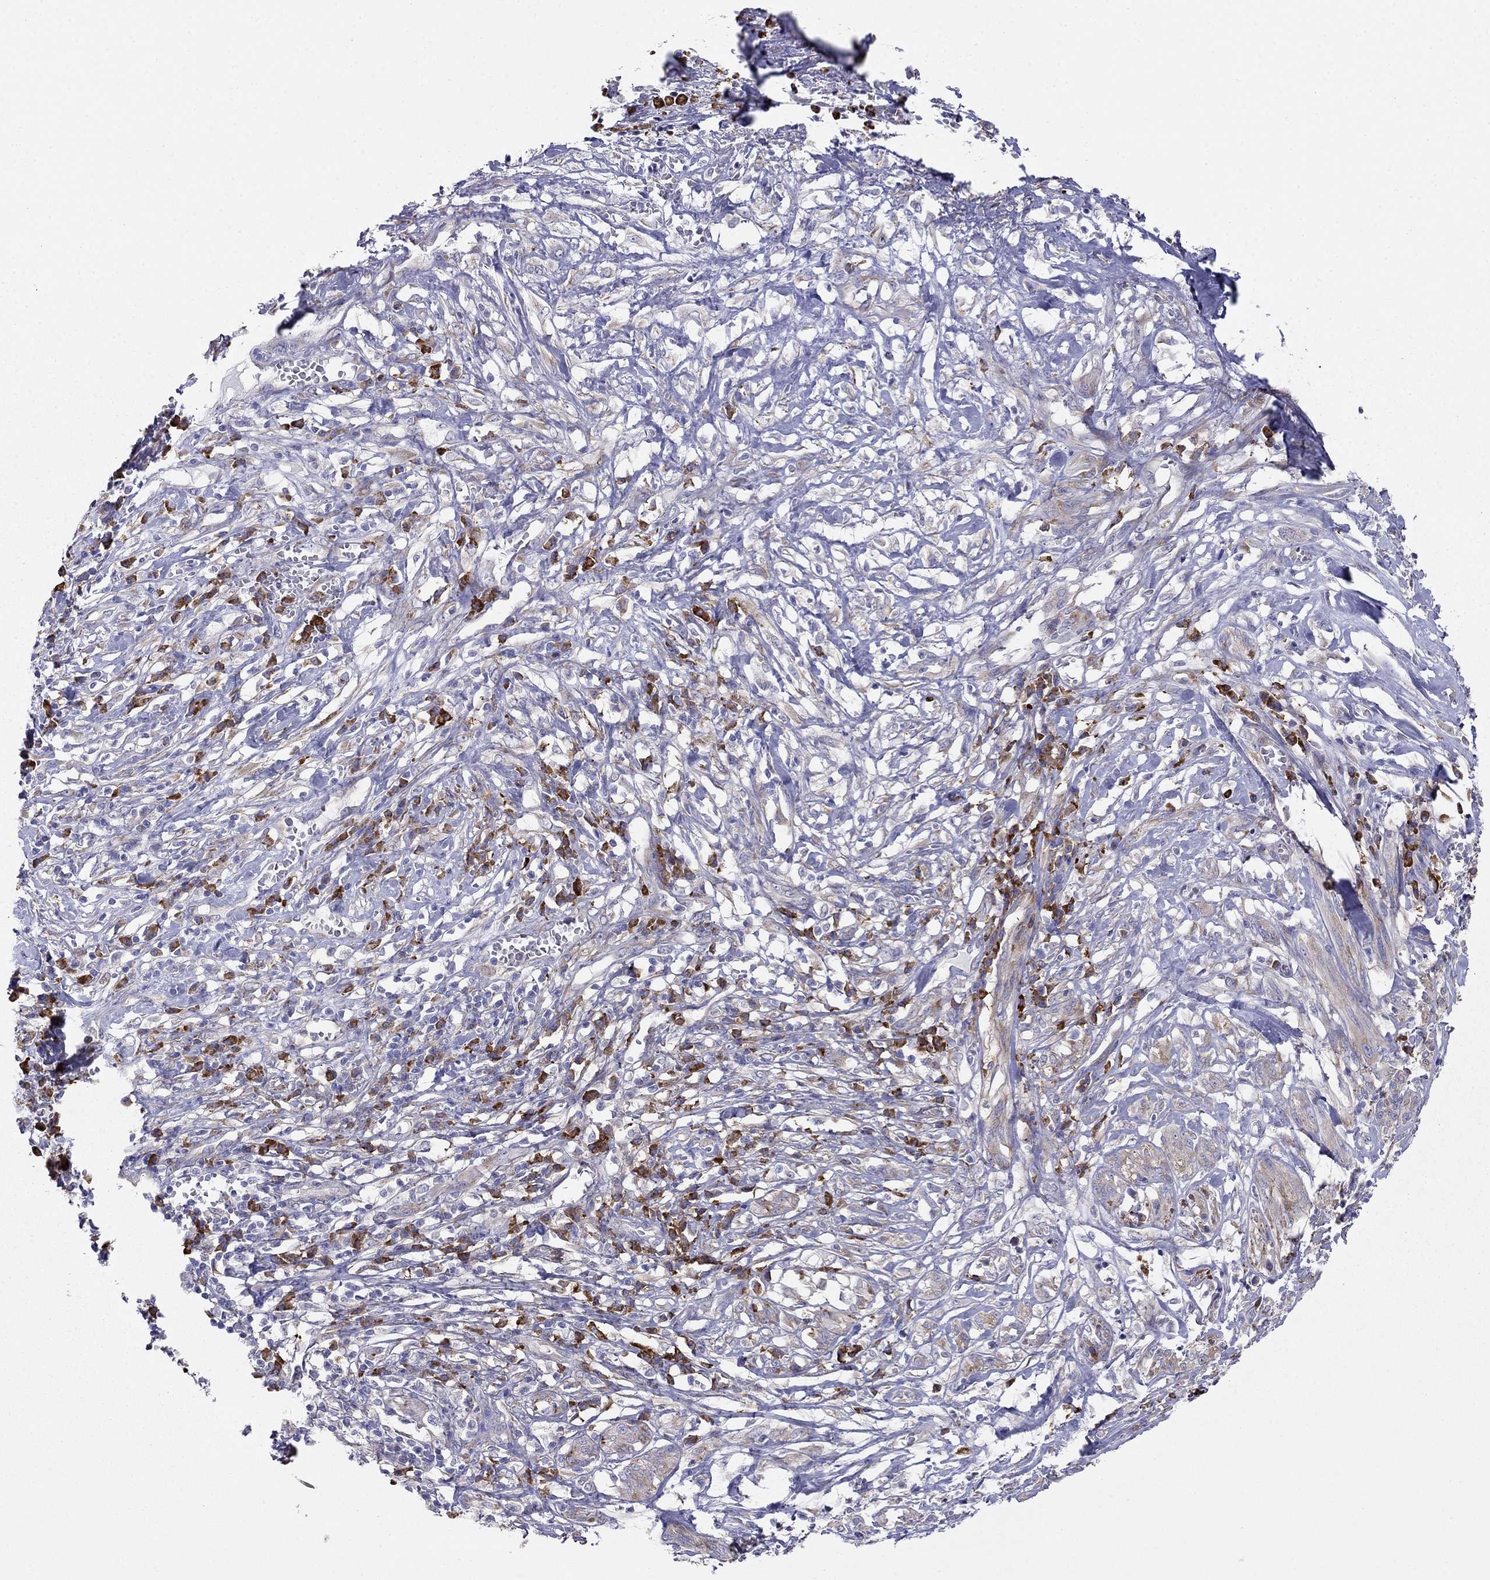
{"staining": {"intensity": "weak", "quantity": ">75%", "location": "cytoplasmic/membranous"}, "tissue": "melanoma", "cell_type": "Tumor cells", "image_type": "cancer", "snomed": [{"axis": "morphology", "description": "Malignant melanoma, NOS"}, {"axis": "topography", "description": "Skin"}], "caption": "Approximately >75% of tumor cells in human melanoma show weak cytoplasmic/membranous protein staining as visualized by brown immunohistochemical staining.", "gene": "LONRF2", "patient": {"sex": "female", "age": 91}}